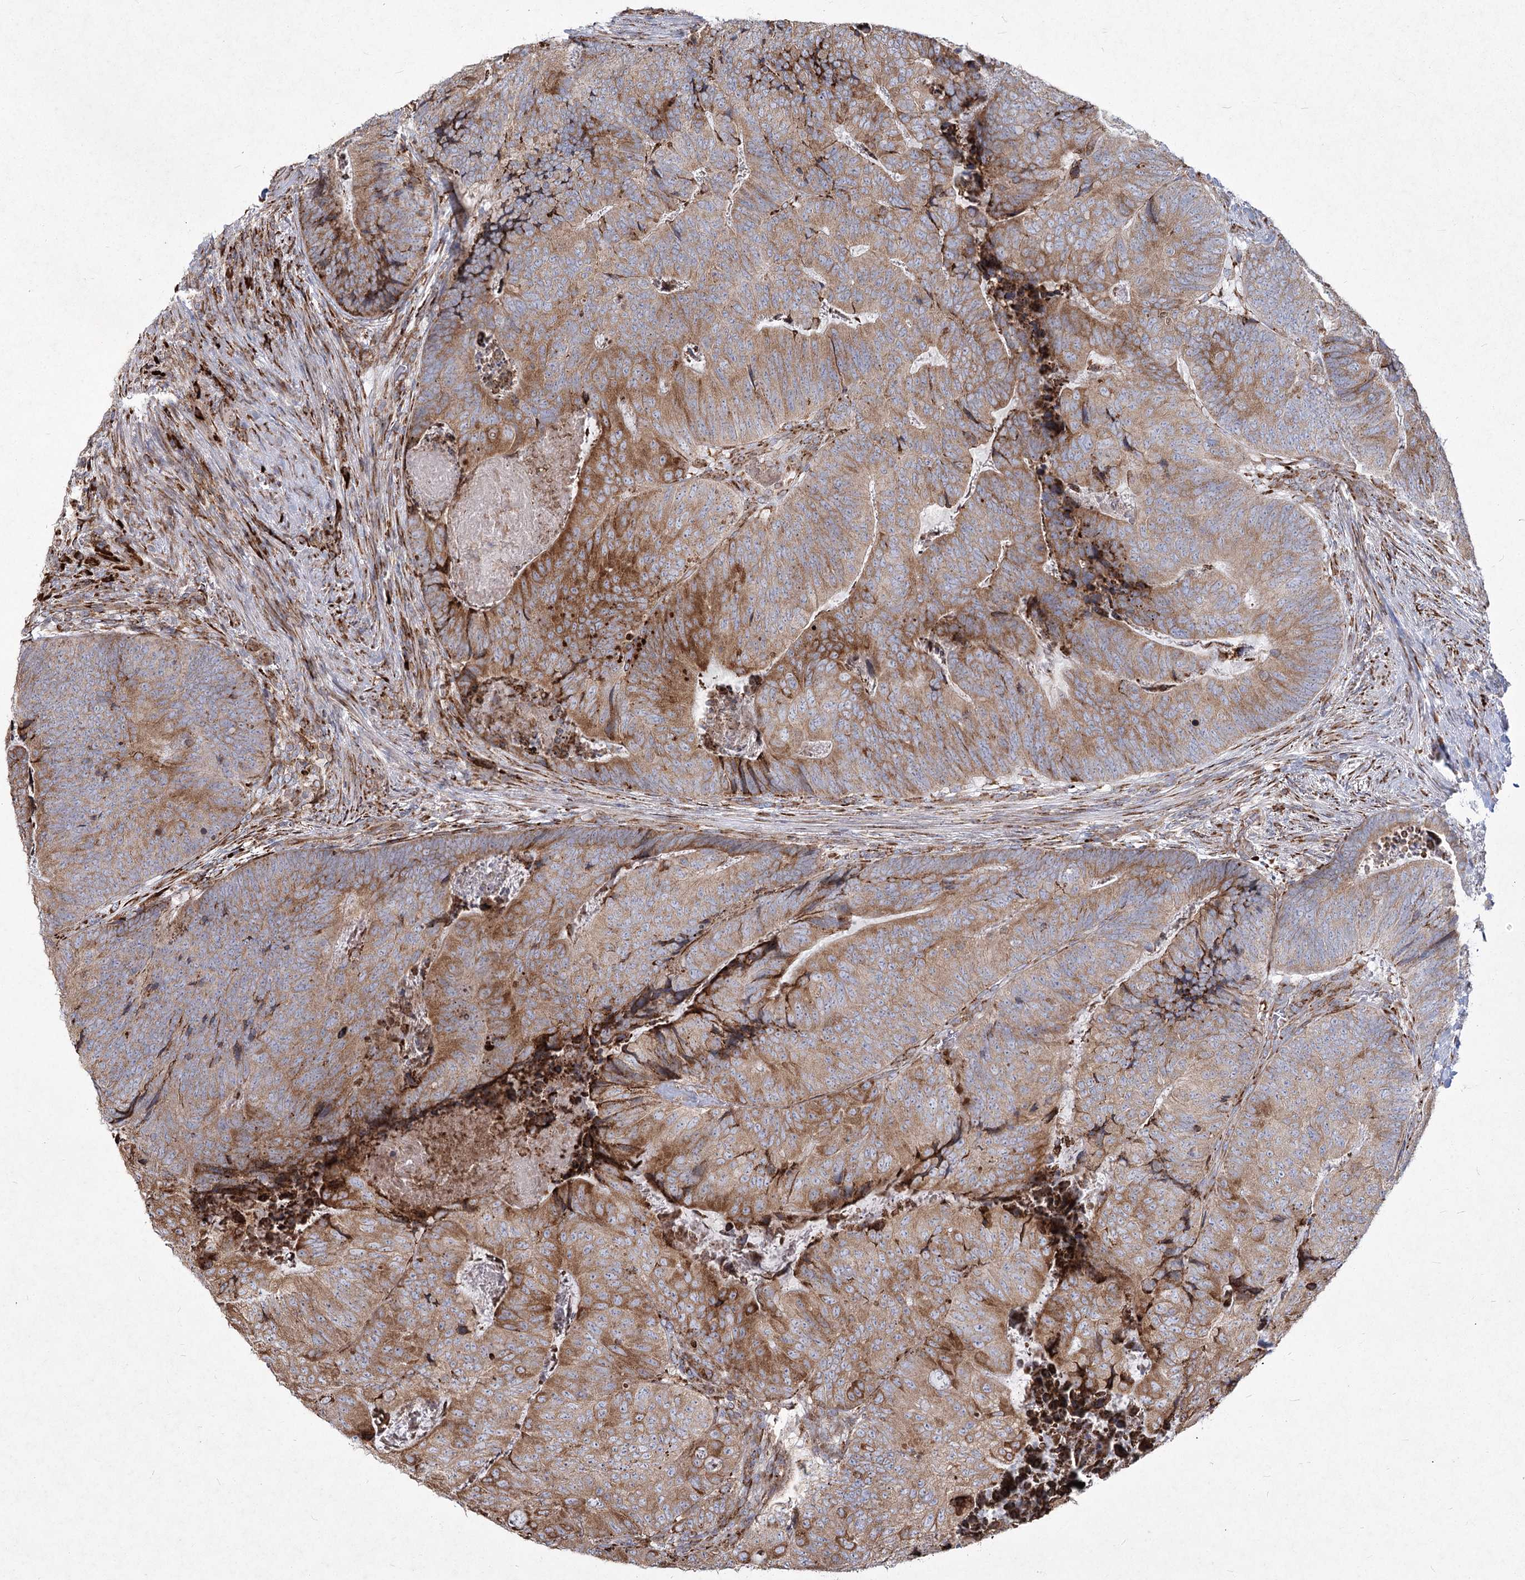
{"staining": {"intensity": "moderate", "quantity": "25%-75%", "location": "cytoplasmic/membranous"}, "tissue": "colorectal cancer", "cell_type": "Tumor cells", "image_type": "cancer", "snomed": [{"axis": "morphology", "description": "Adenocarcinoma, NOS"}, {"axis": "topography", "description": "Colon"}], "caption": "A brown stain shows moderate cytoplasmic/membranous positivity of a protein in adenocarcinoma (colorectal) tumor cells.", "gene": "NHLRC2", "patient": {"sex": "female", "age": 67}}